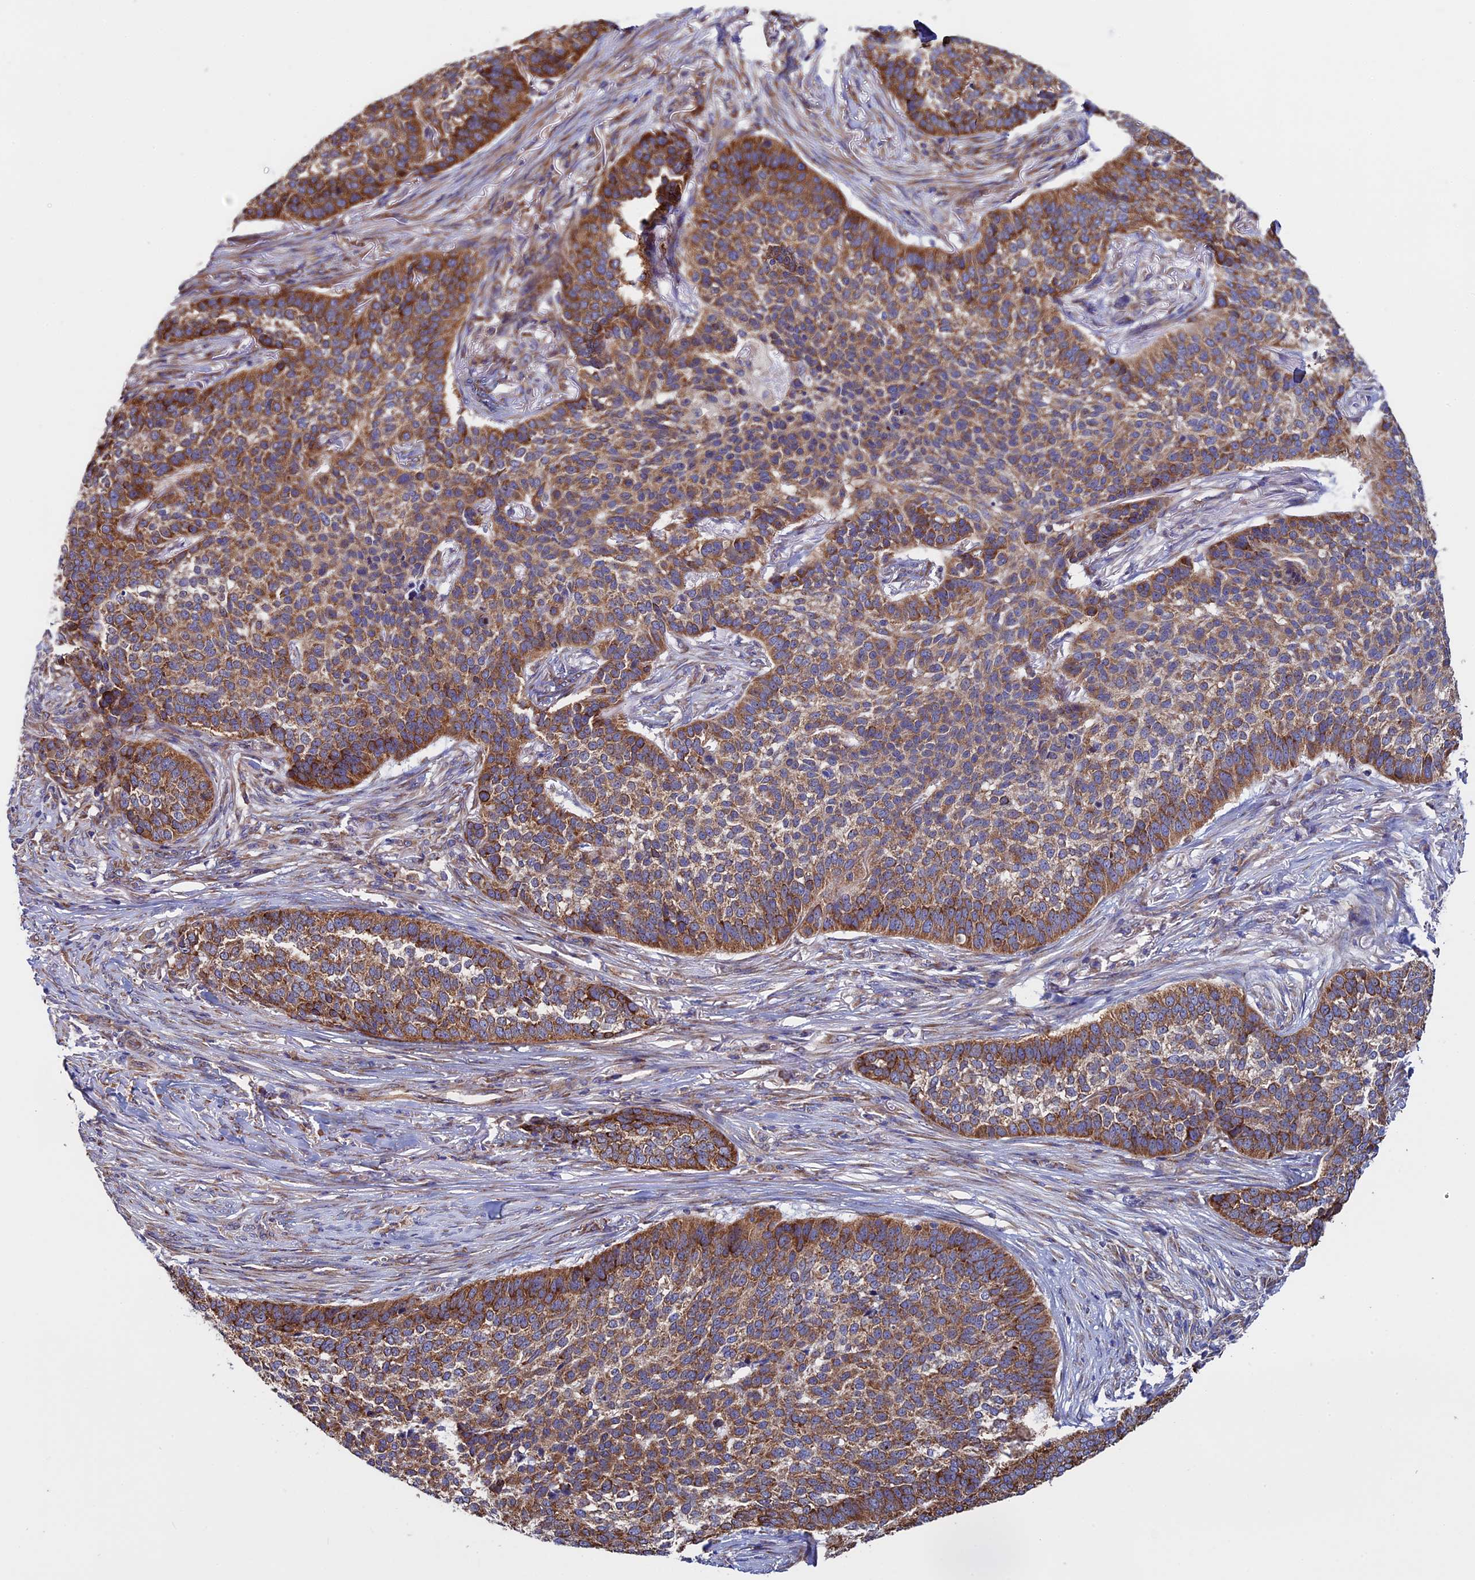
{"staining": {"intensity": "strong", "quantity": ">75%", "location": "cytoplasmic/membranous"}, "tissue": "skin cancer", "cell_type": "Tumor cells", "image_type": "cancer", "snomed": [{"axis": "morphology", "description": "Basal cell carcinoma"}, {"axis": "topography", "description": "Skin"}], "caption": "Protein staining of skin cancer tissue reveals strong cytoplasmic/membranous positivity in about >75% of tumor cells.", "gene": "SLC9A5", "patient": {"sex": "male", "age": 85}}